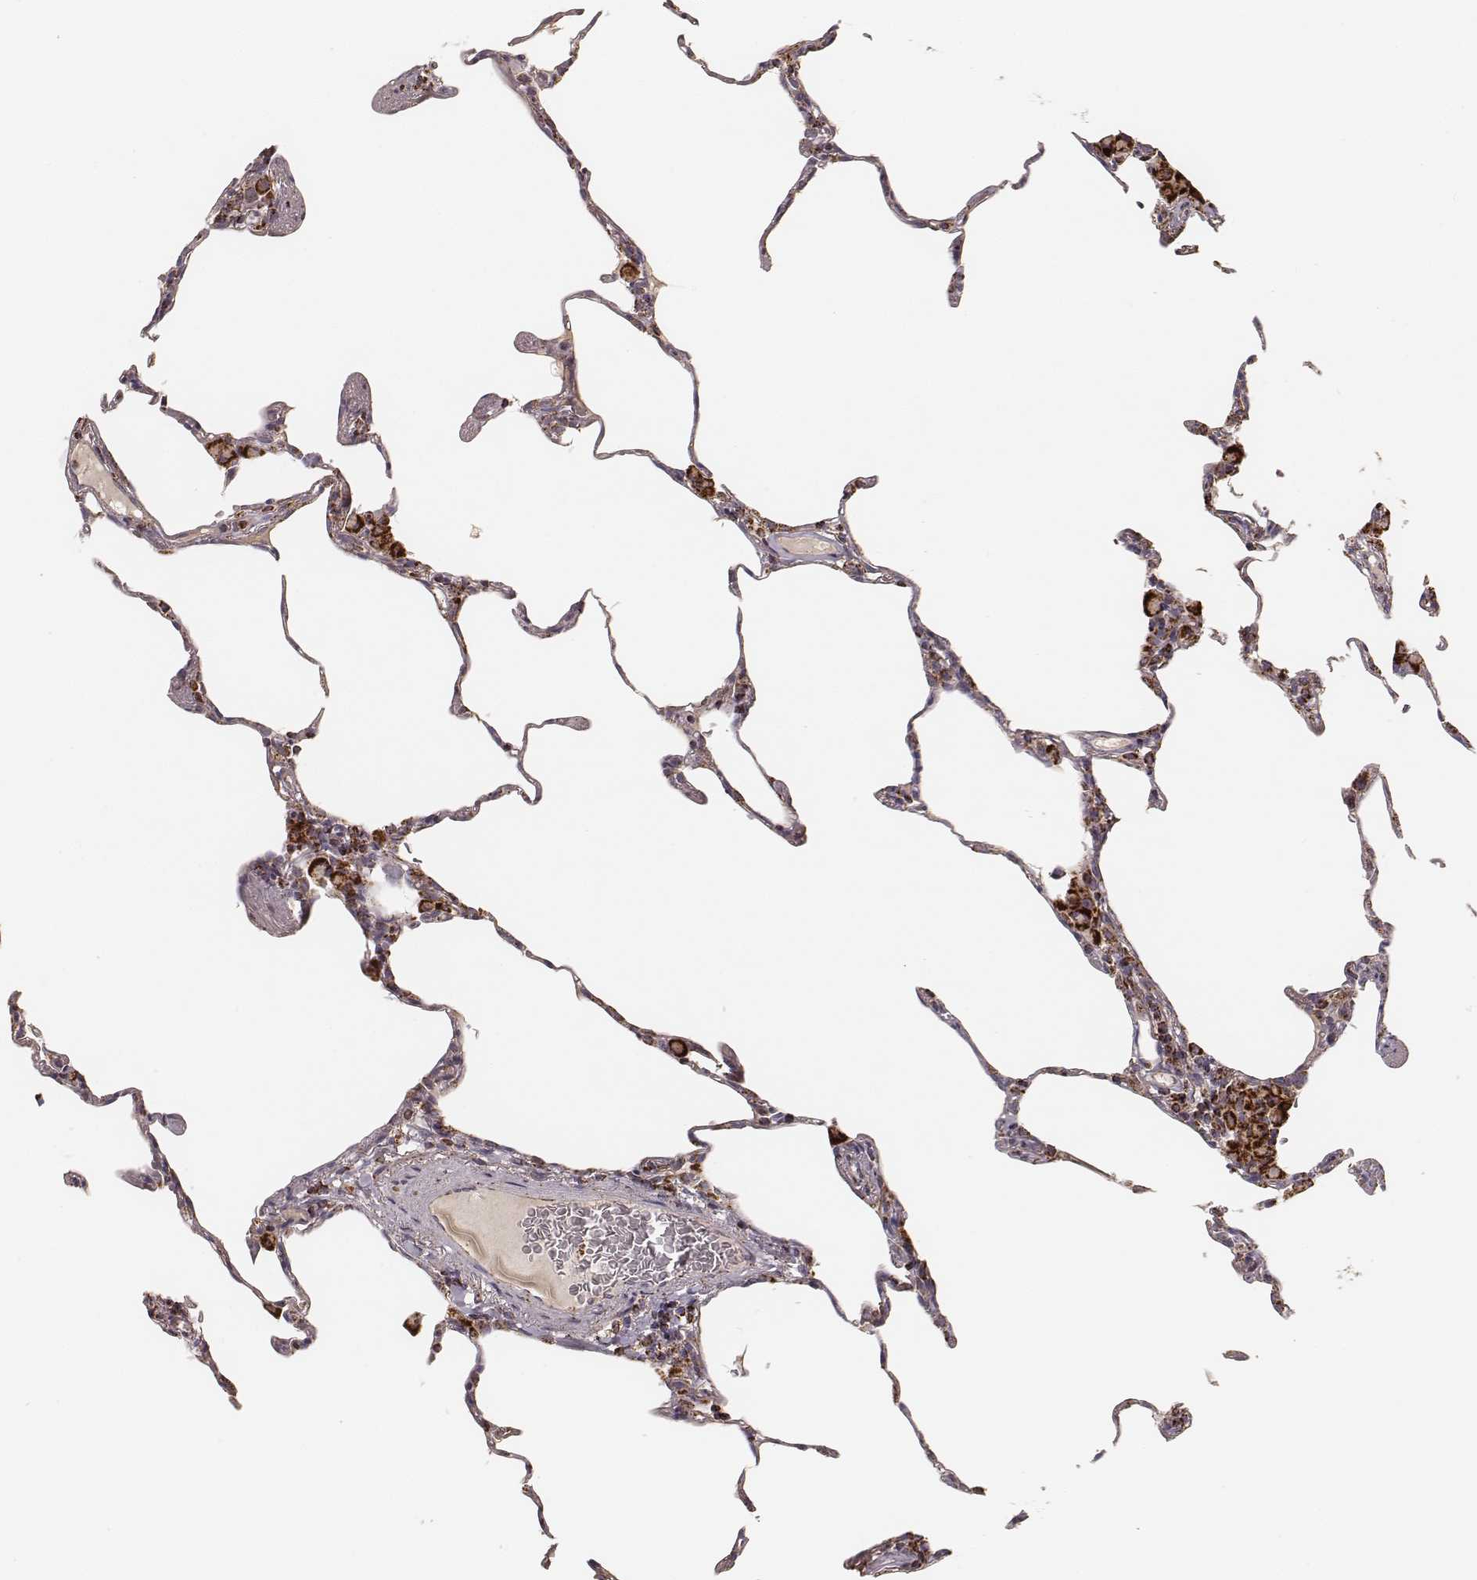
{"staining": {"intensity": "strong", "quantity": "<25%", "location": "cytoplasmic/membranous"}, "tissue": "lung", "cell_type": "Alveolar cells", "image_type": "normal", "snomed": [{"axis": "morphology", "description": "Normal tissue, NOS"}, {"axis": "topography", "description": "Lung"}], "caption": "High-power microscopy captured an IHC image of benign lung, revealing strong cytoplasmic/membranous staining in approximately <25% of alveolar cells.", "gene": "CS", "patient": {"sex": "female", "age": 57}}